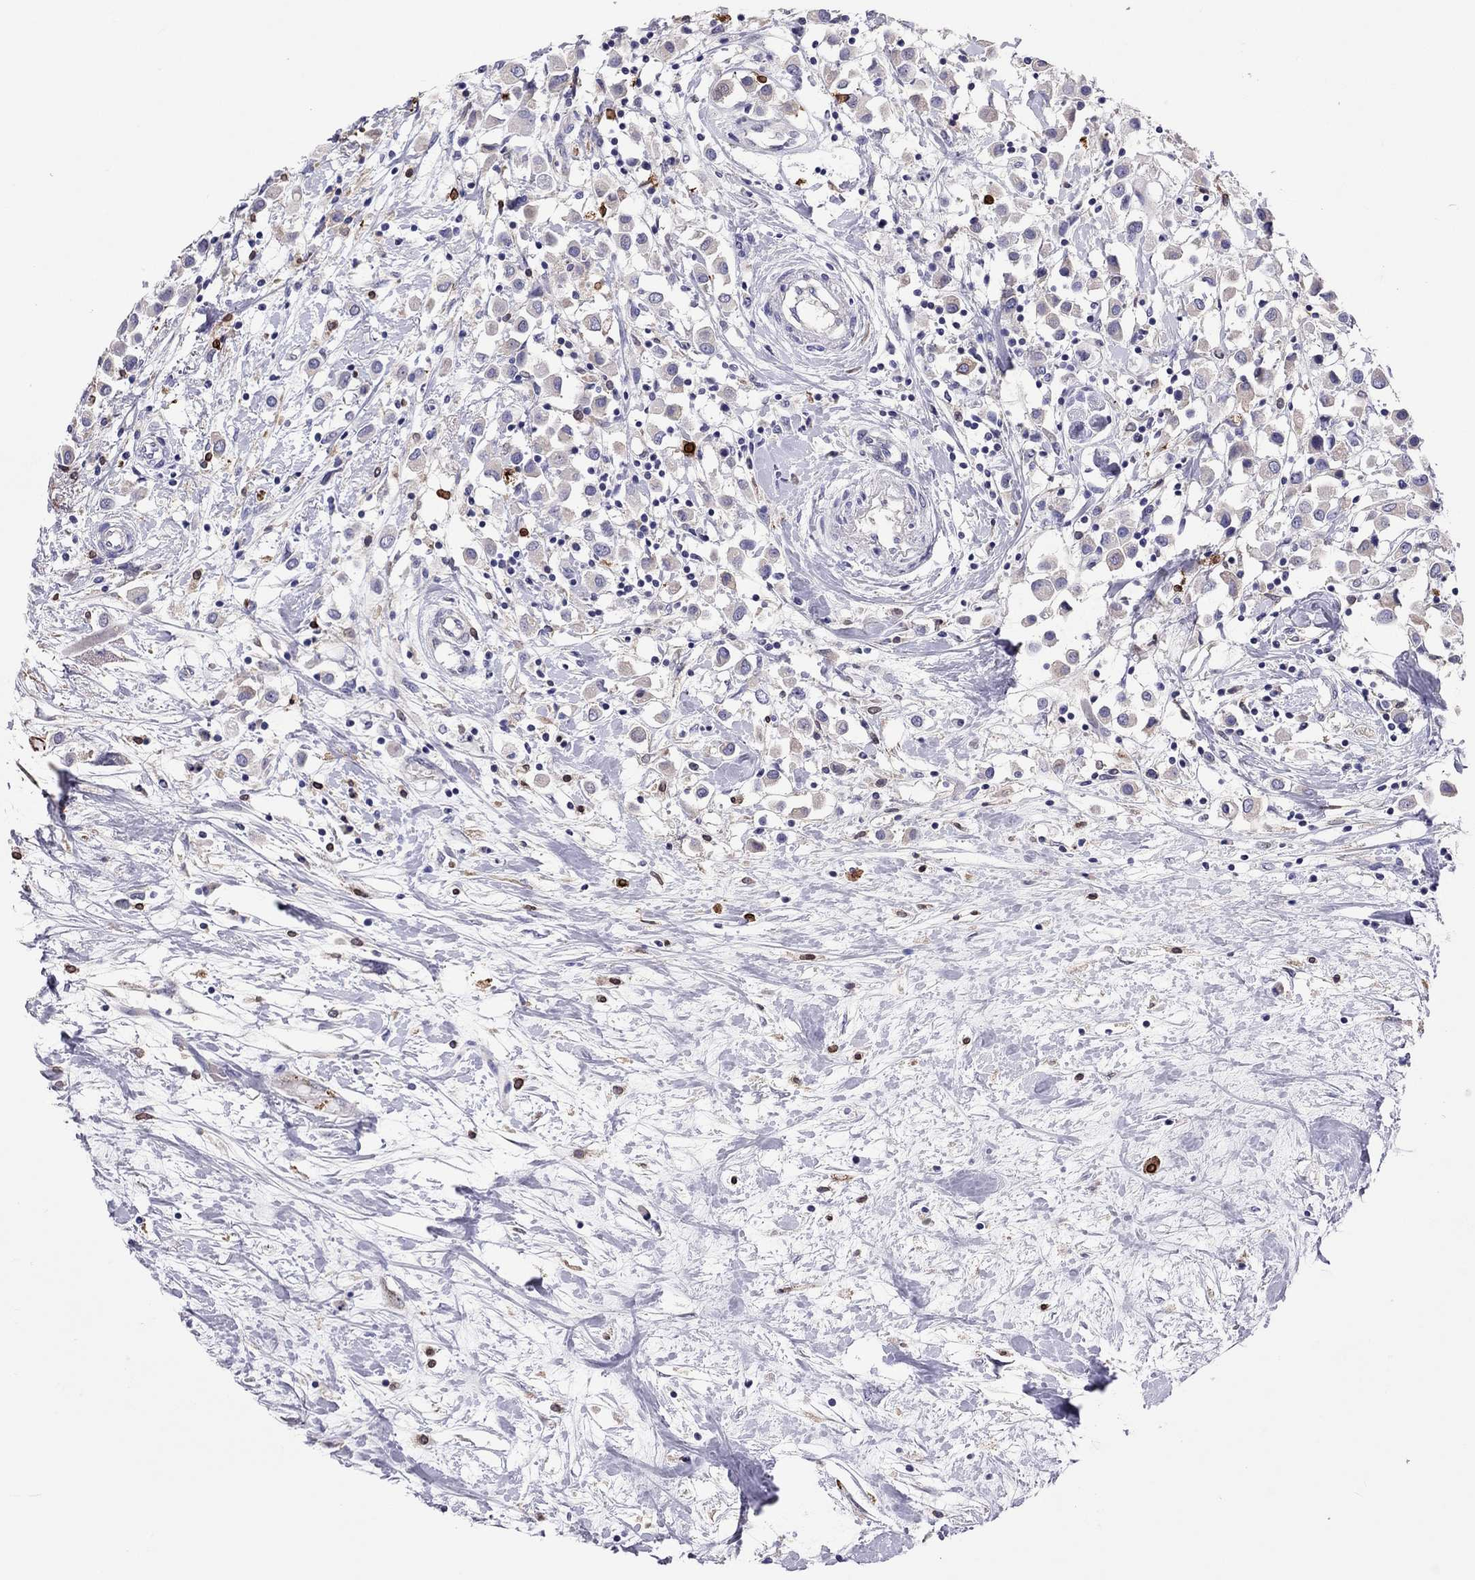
{"staining": {"intensity": "negative", "quantity": "none", "location": "none"}, "tissue": "breast cancer", "cell_type": "Tumor cells", "image_type": "cancer", "snomed": [{"axis": "morphology", "description": "Duct carcinoma"}, {"axis": "topography", "description": "Breast"}], "caption": "A micrograph of human invasive ductal carcinoma (breast) is negative for staining in tumor cells.", "gene": "ADORA2A", "patient": {"sex": "female", "age": 61}}